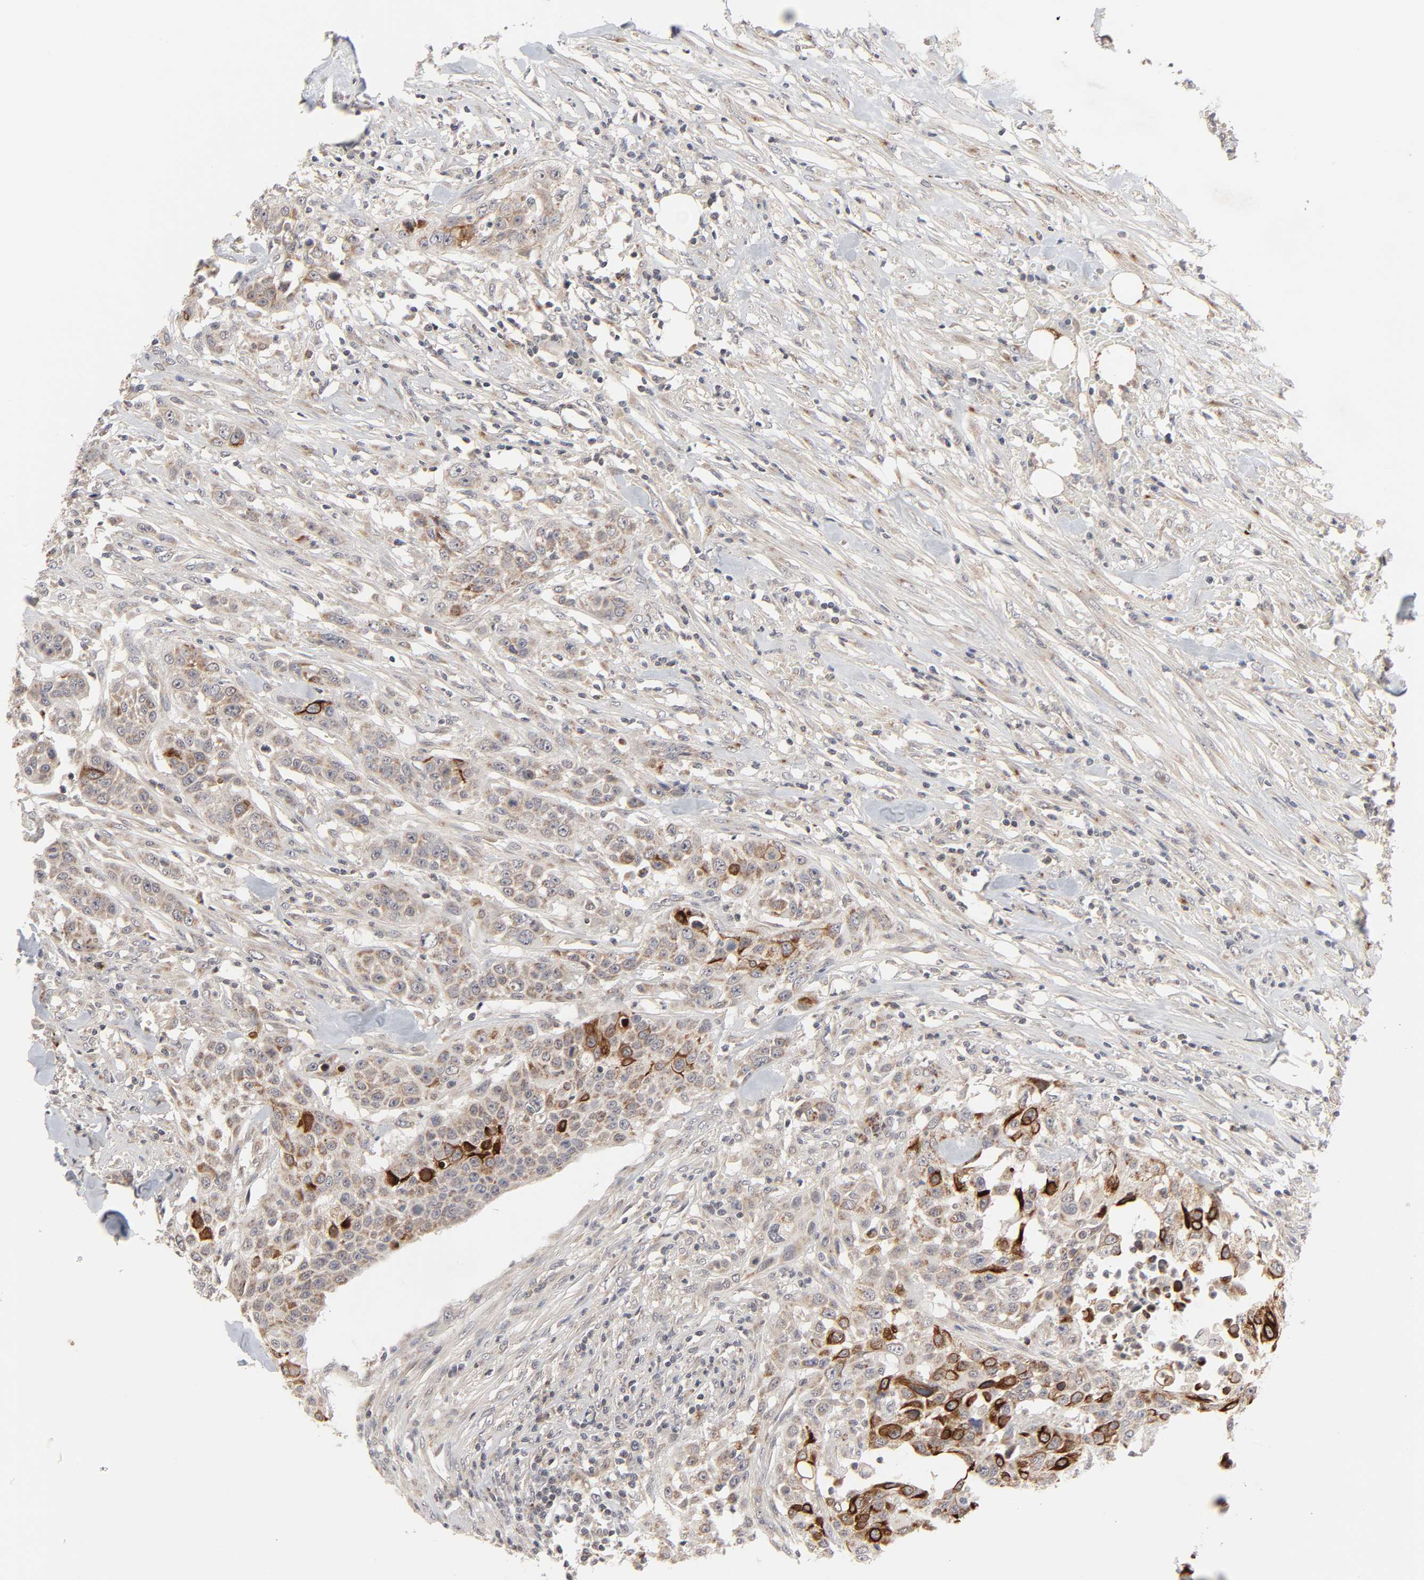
{"staining": {"intensity": "strong", "quantity": ">75%", "location": "cytoplasmic/membranous"}, "tissue": "urothelial cancer", "cell_type": "Tumor cells", "image_type": "cancer", "snomed": [{"axis": "morphology", "description": "Urothelial carcinoma, High grade"}, {"axis": "topography", "description": "Urinary bladder"}], "caption": "This micrograph displays high-grade urothelial carcinoma stained with IHC to label a protein in brown. The cytoplasmic/membranous of tumor cells show strong positivity for the protein. Nuclei are counter-stained blue.", "gene": "AUH", "patient": {"sex": "male", "age": 74}}